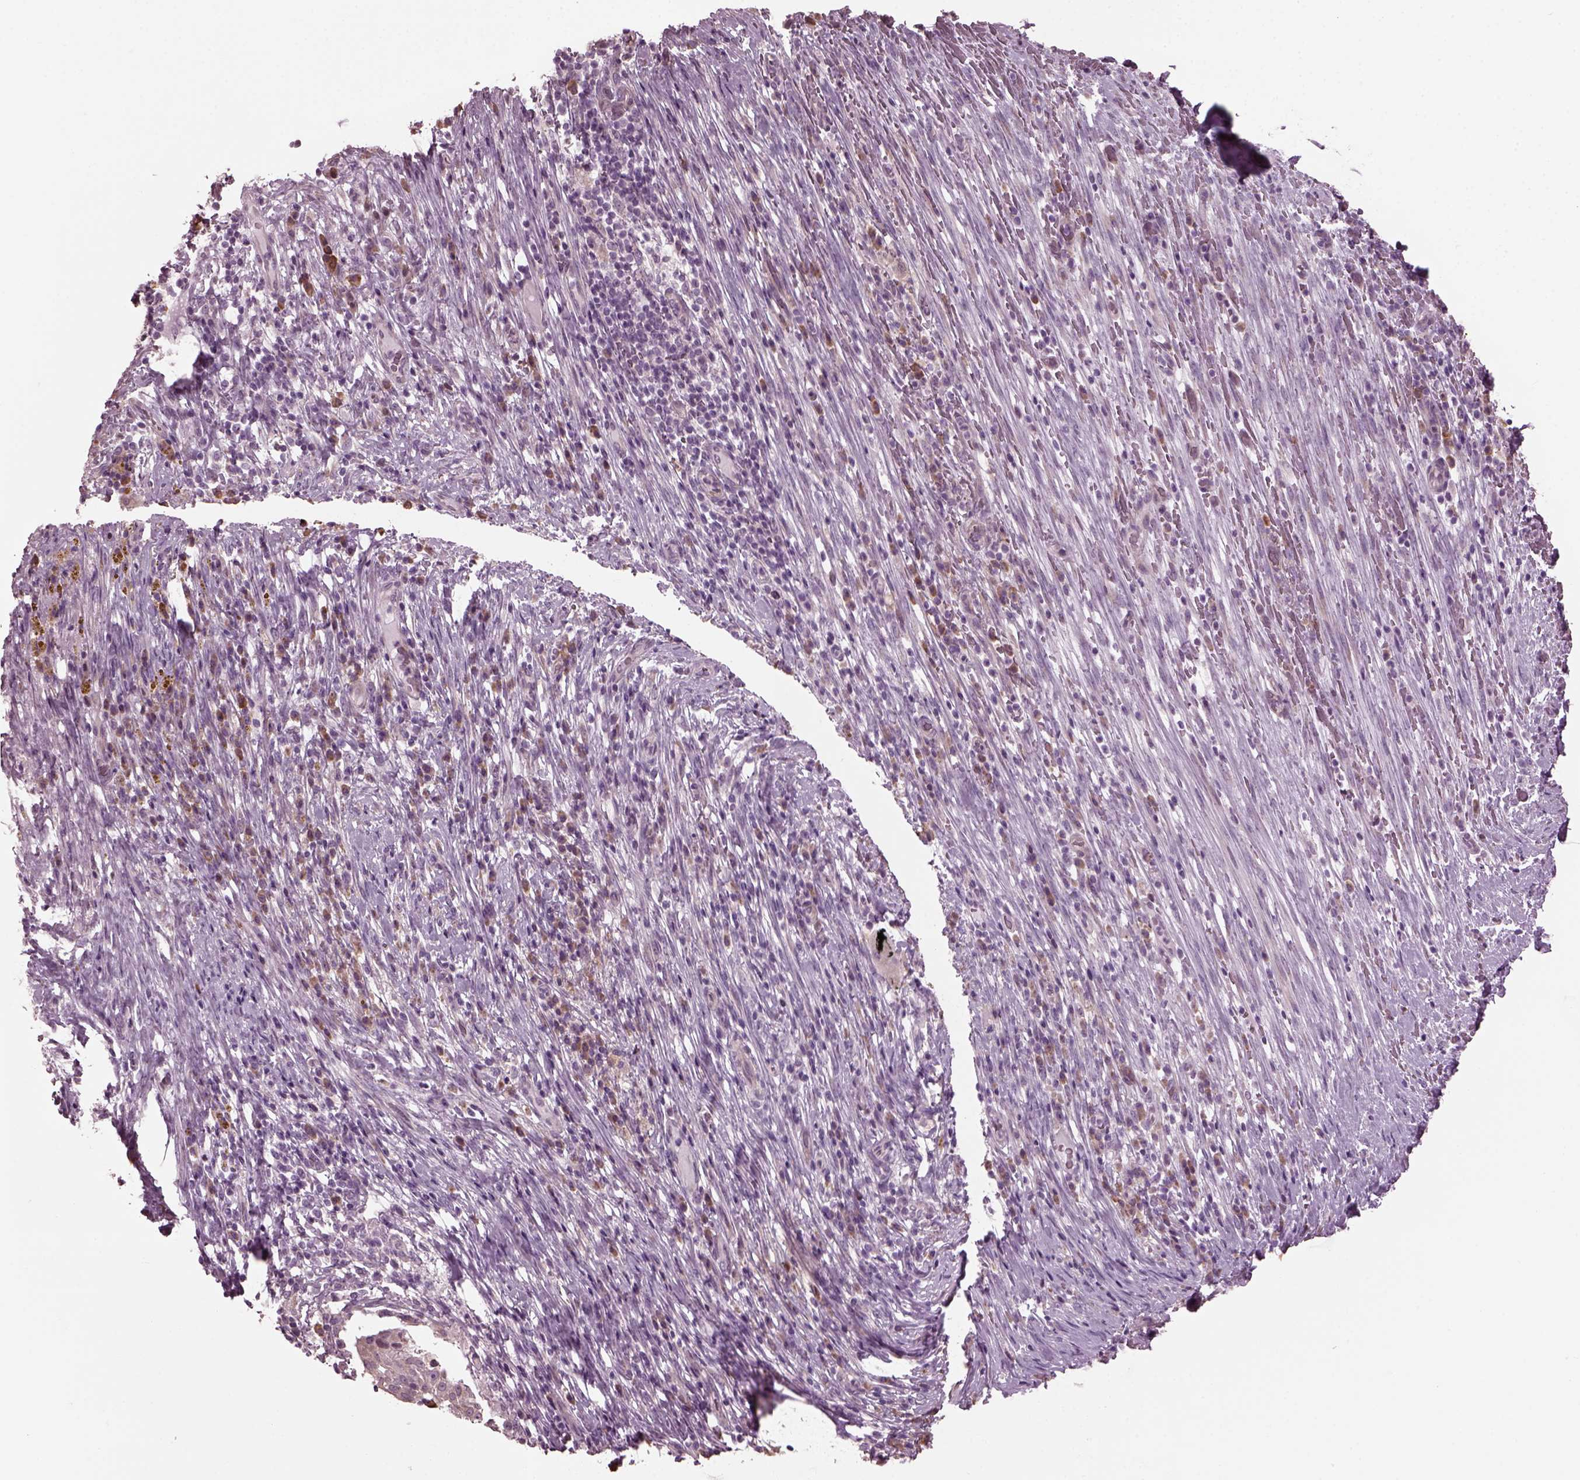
{"staining": {"intensity": "negative", "quantity": "none", "location": "none"}, "tissue": "cervical cancer", "cell_type": "Tumor cells", "image_type": "cancer", "snomed": [{"axis": "morphology", "description": "Squamous cell carcinoma, NOS"}, {"axis": "topography", "description": "Cervix"}], "caption": "Tumor cells are negative for protein expression in human squamous cell carcinoma (cervical).", "gene": "CABP5", "patient": {"sex": "female", "age": 51}}